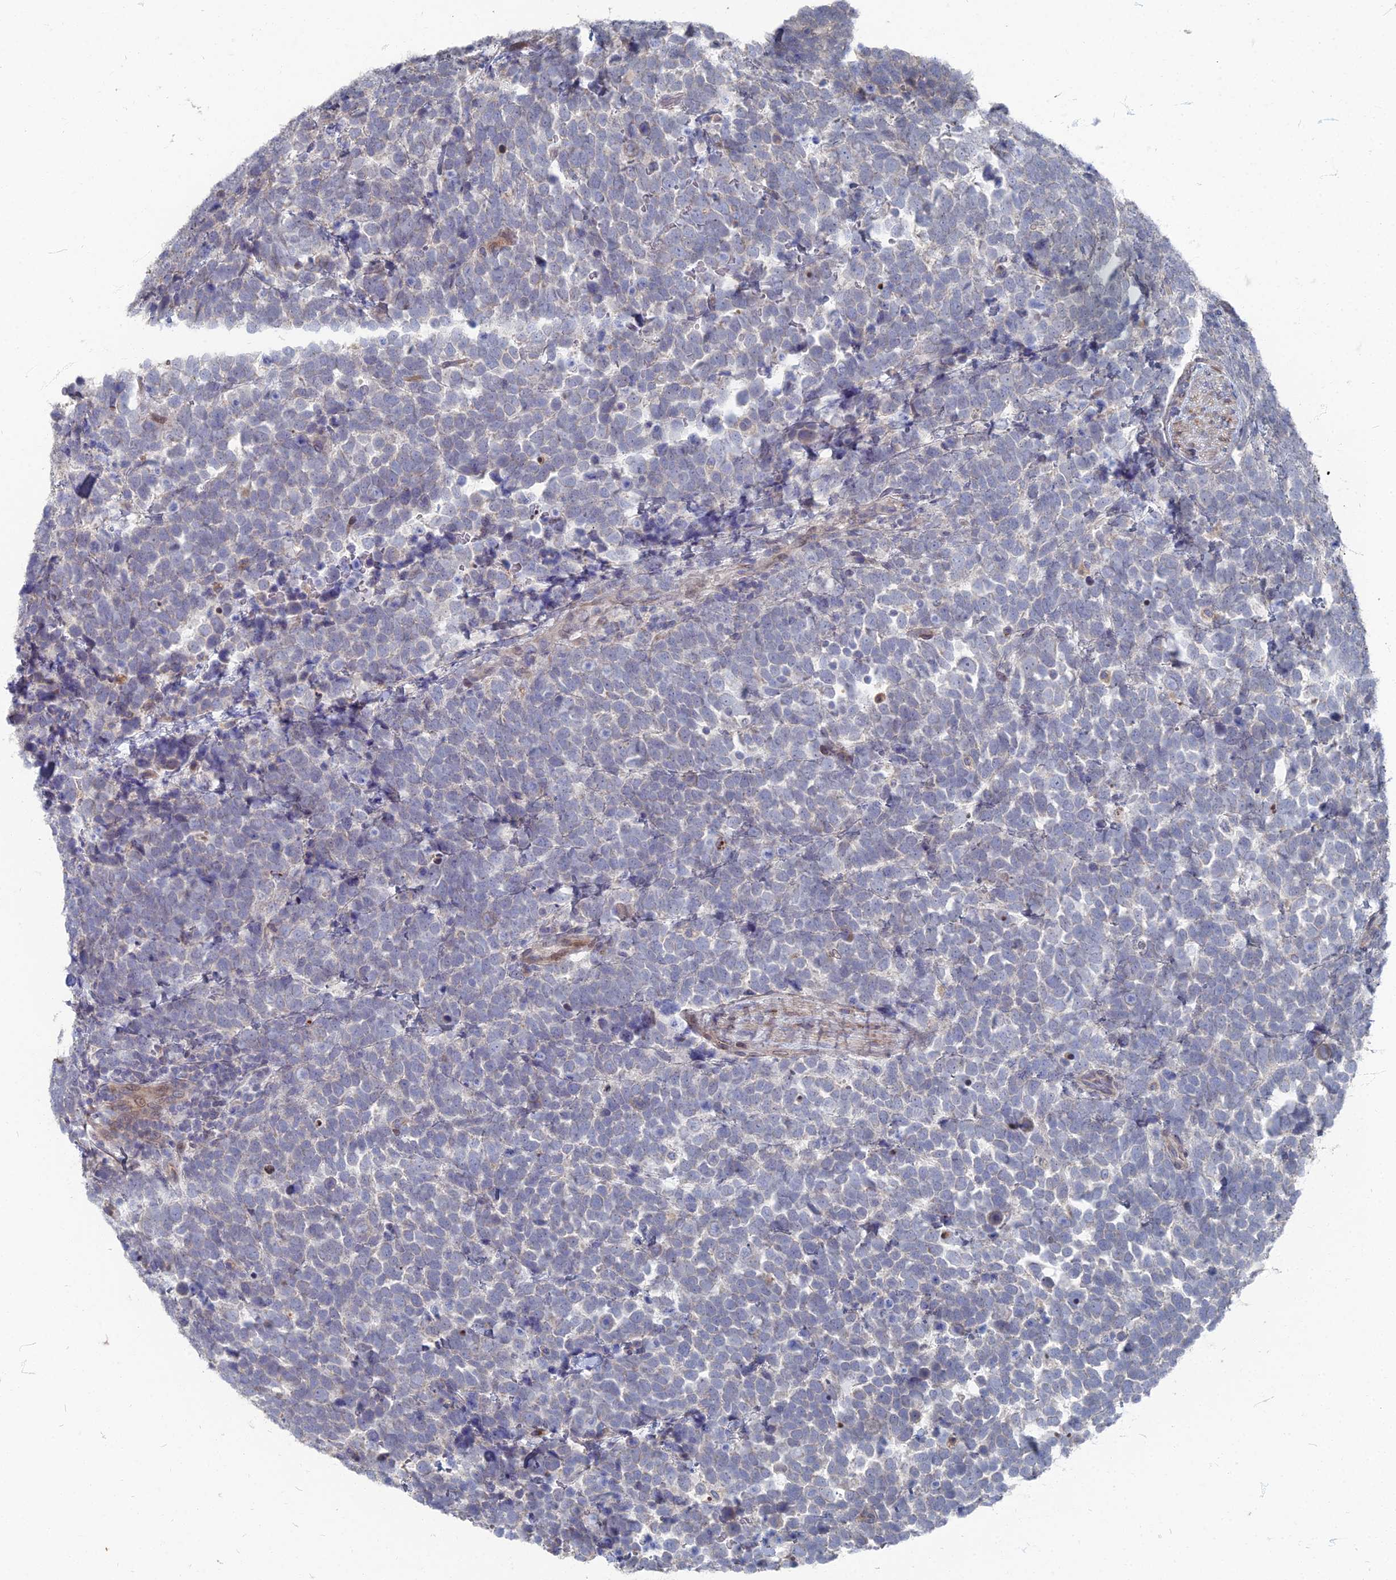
{"staining": {"intensity": "negative", "quantity": "none", "location": "none"}, "tissue": "urothelial cancer", "cell_type": "Tumor cells", "image_type": "cancer", "snomed": [{"axis": "morphology", "description": "Urothelial carcinoma, High grade"}, {"axis": "topography", "description": "Urinary bladder"}], "caption": "Immunohistochemical staining of human urothelial cancer demonstrates no significant expression in tumor cells. (Stains: DAB (3,3'-diaminobenzidine) immunohistochemistry with hematoxylin counter stain, Microscopy: brightfield microscopy at high magnification).", "gene": "TMEM128", "patient": {"sex": "female", "age": 82}}